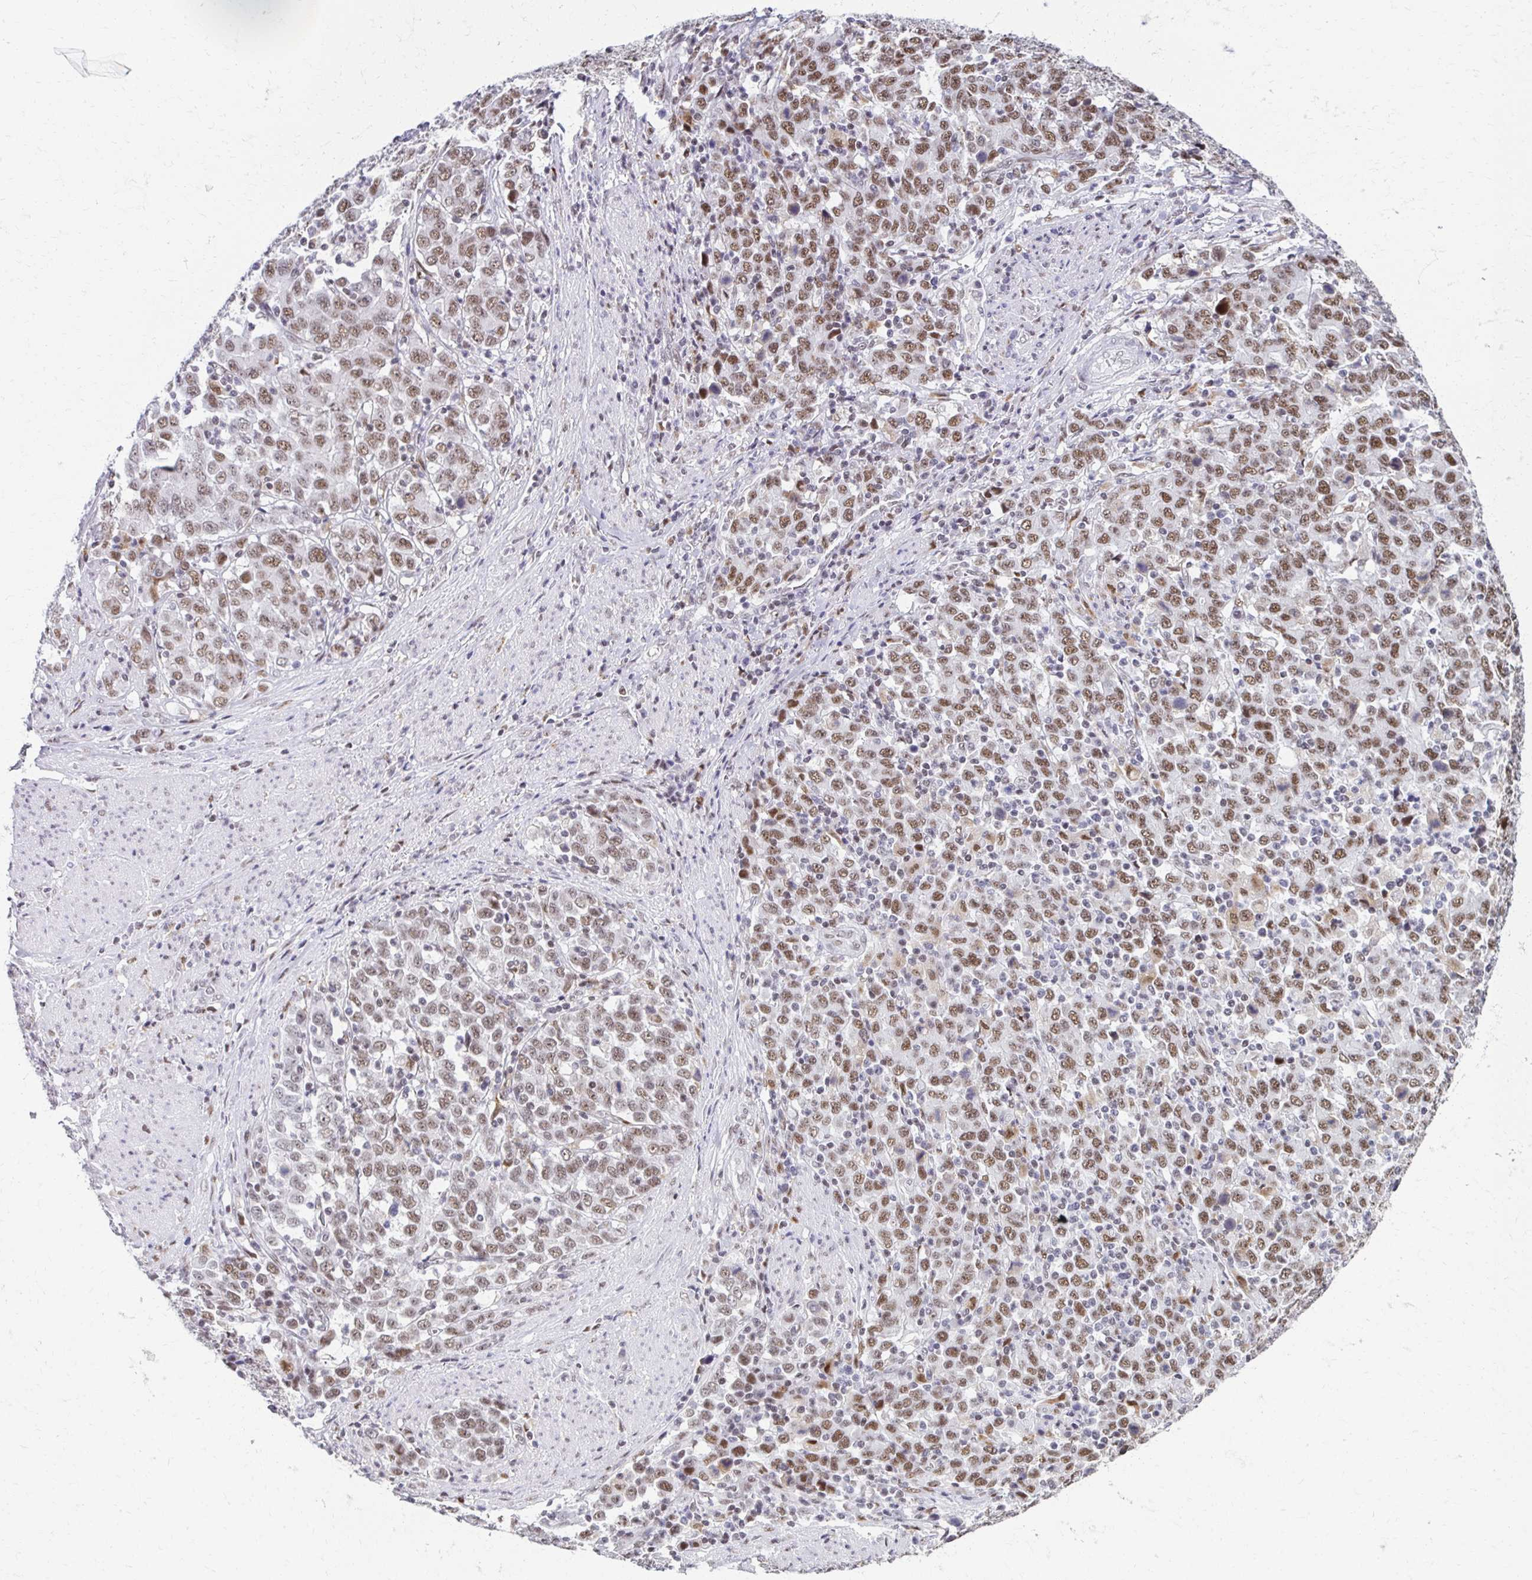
{"staining": {"intensity": "moderate", "quantity": ">75%", "location": "nuclear"}, "tissue": "stomach cancer", "cell_type": "Tumor cells", "image_type": "cancer", "snomed": [{"axis": "morphology", "description": "Adenocarcinoma, NOS"}, {"axis": "topography", "description": "Stomach, upper"}], "caption": "Moderate nuclear positivity for a protein is present in approximately >75% of tumor cells of stomach cancer (adenocarcinoma) using immunohistochemistry (IHC).", "gene": "IRF7", "patient": {"sex": "male", "age": 69}}